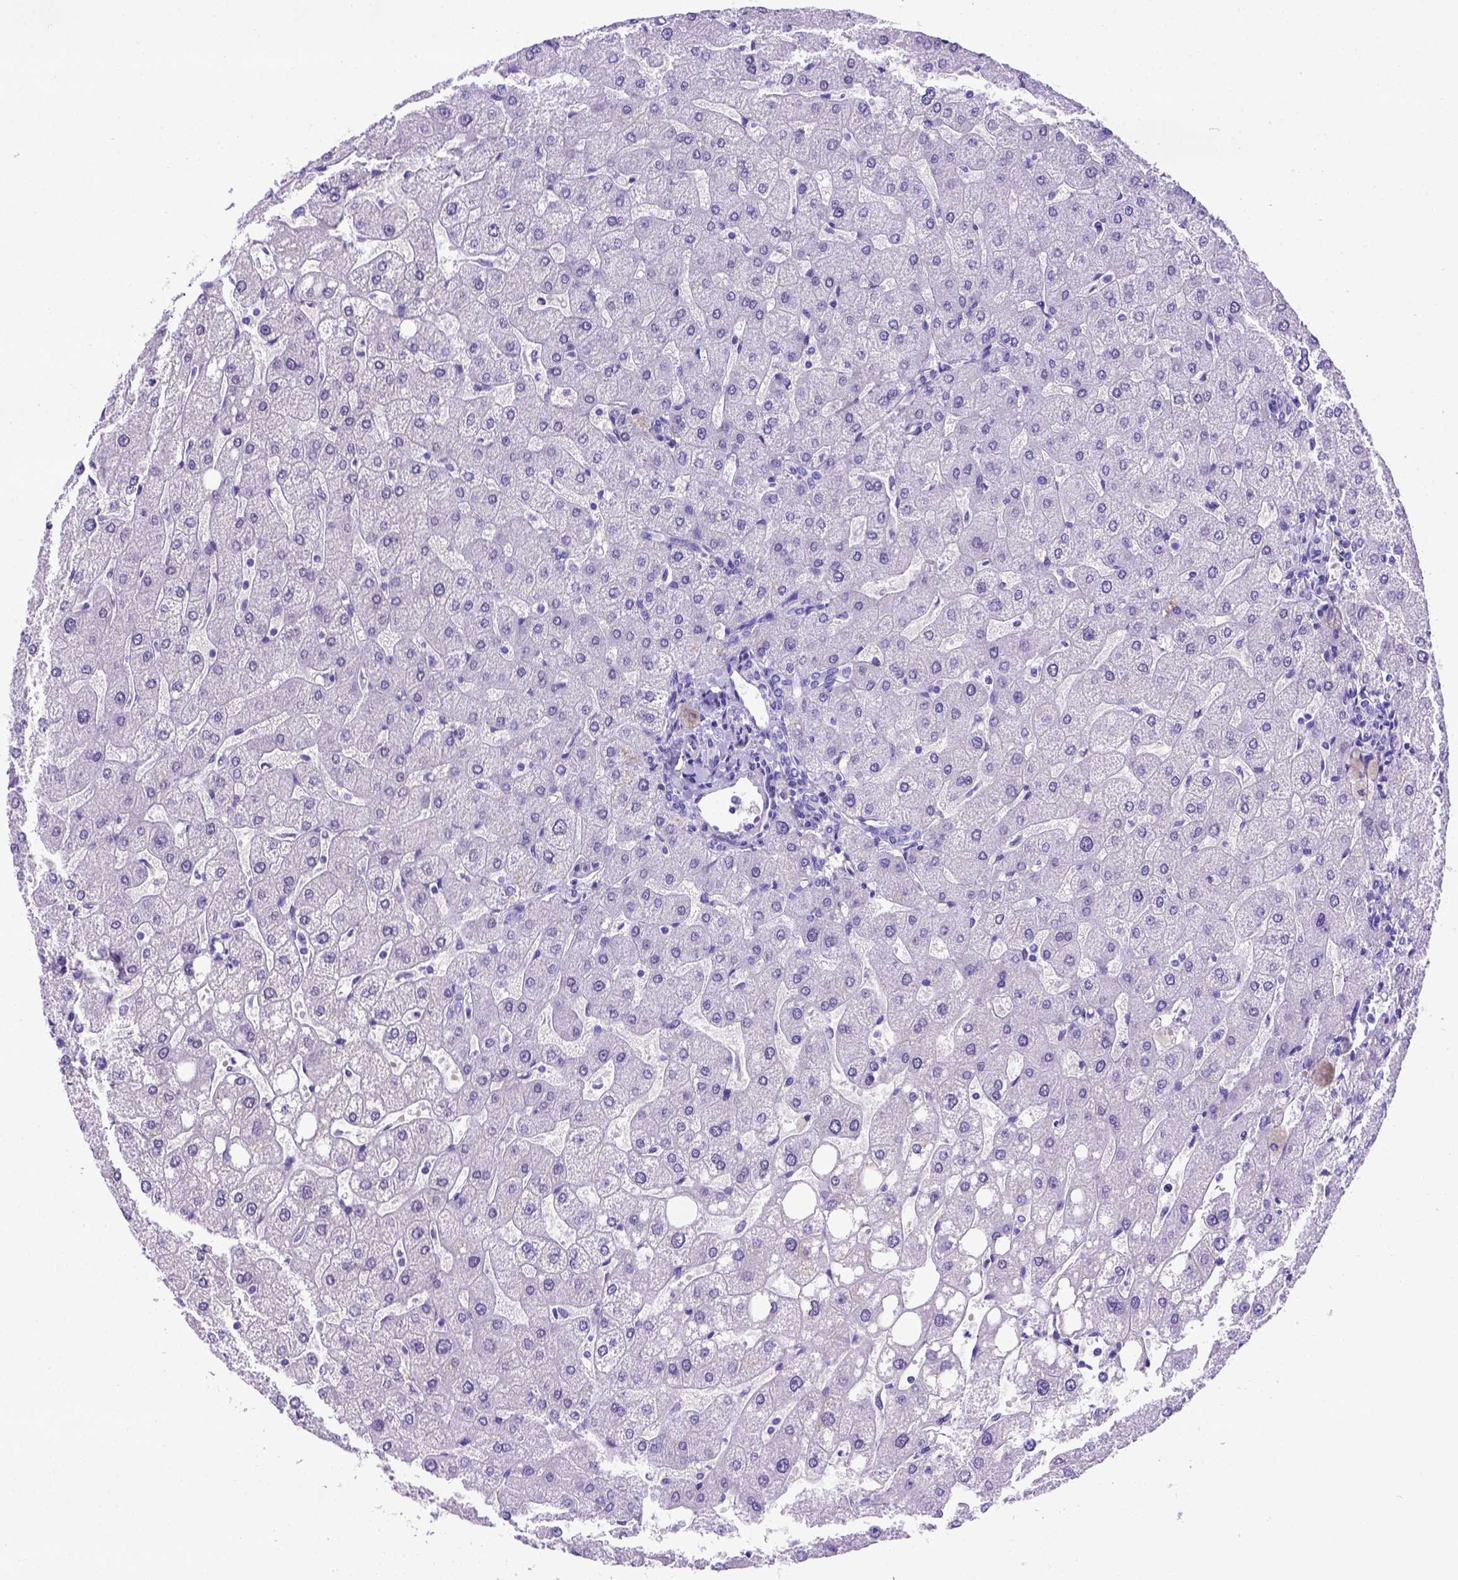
{"staining": {"intensity": "negative", "quantity": "none", "location": "none"}, "tissue": "liver", "cell_type": "Cholangiocytes", "image_type": "normal", "snomed": [{"axis": "morphology", "description": "Normal tissue, NOS"}, {"axis": "topography", "description": "Liver"}], "caption": "The immunohistochemistry micrograph has no significant staining in cholangiocytes of liver. Nuclei are stained in blue.", "gene": "MEOX2", "patient": {"sex": "male", "age": 67}}